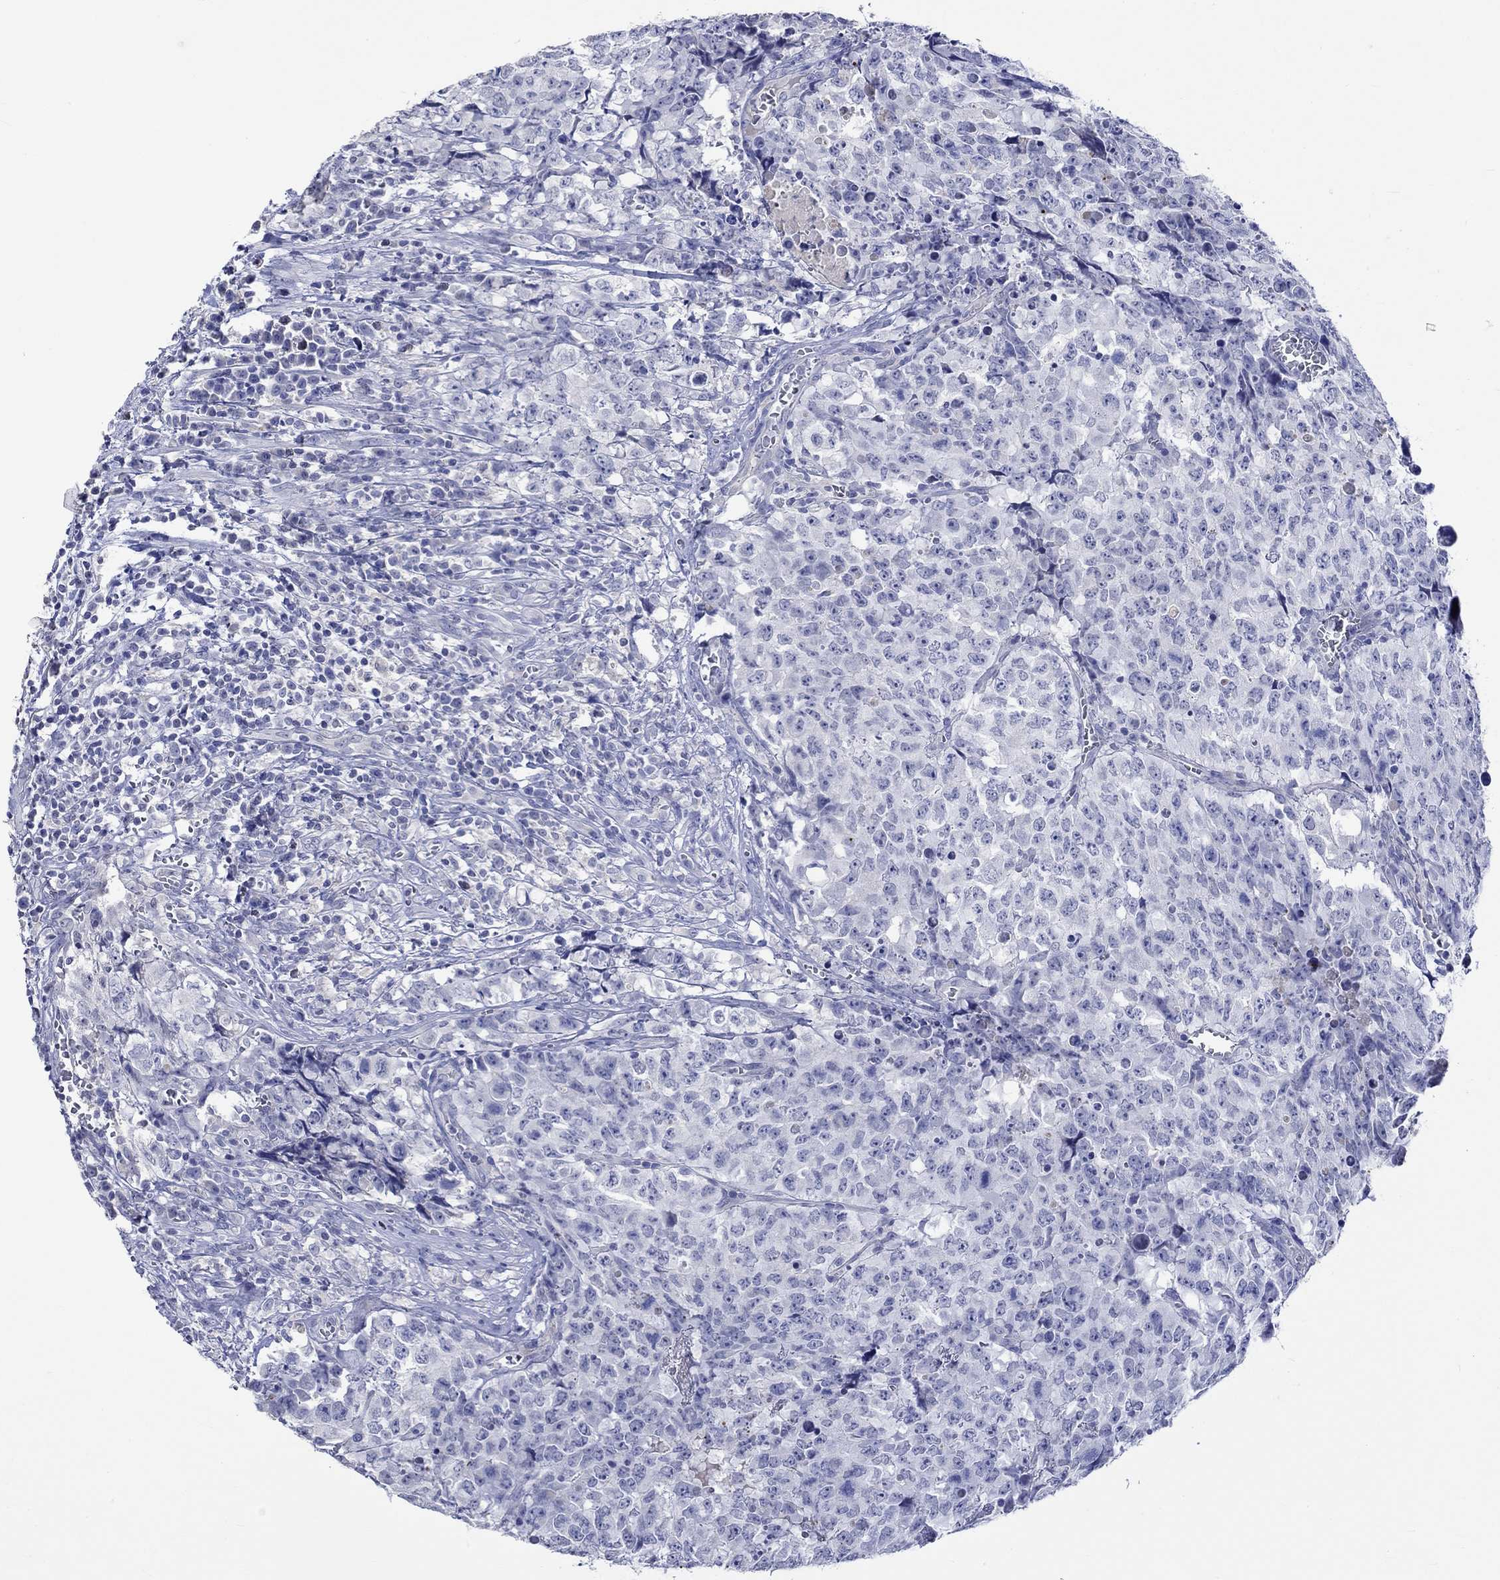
{"staining": {"intensity": "negative", "quantity": "none", "location": "none"}, "tissue": "testis cancer", "cell_type": "Tumor cells", "image_type": "cancer", "snomed": [{"axis": "morphology", "description": "Carcinoma, Embryonal, NOS"}, {"axis": "topography", "description": "Testis"}], "caption": "This is a photomicrograph of IHC staining of embryonal carcinoma (testis), which shows no expression in tumor cells. The staining is performed using DAB brown chromogen with nuclei counter-stained in using hematoxylin.", "gene": "KLHL35", "patient": {"sex": "male", "age": 23}}